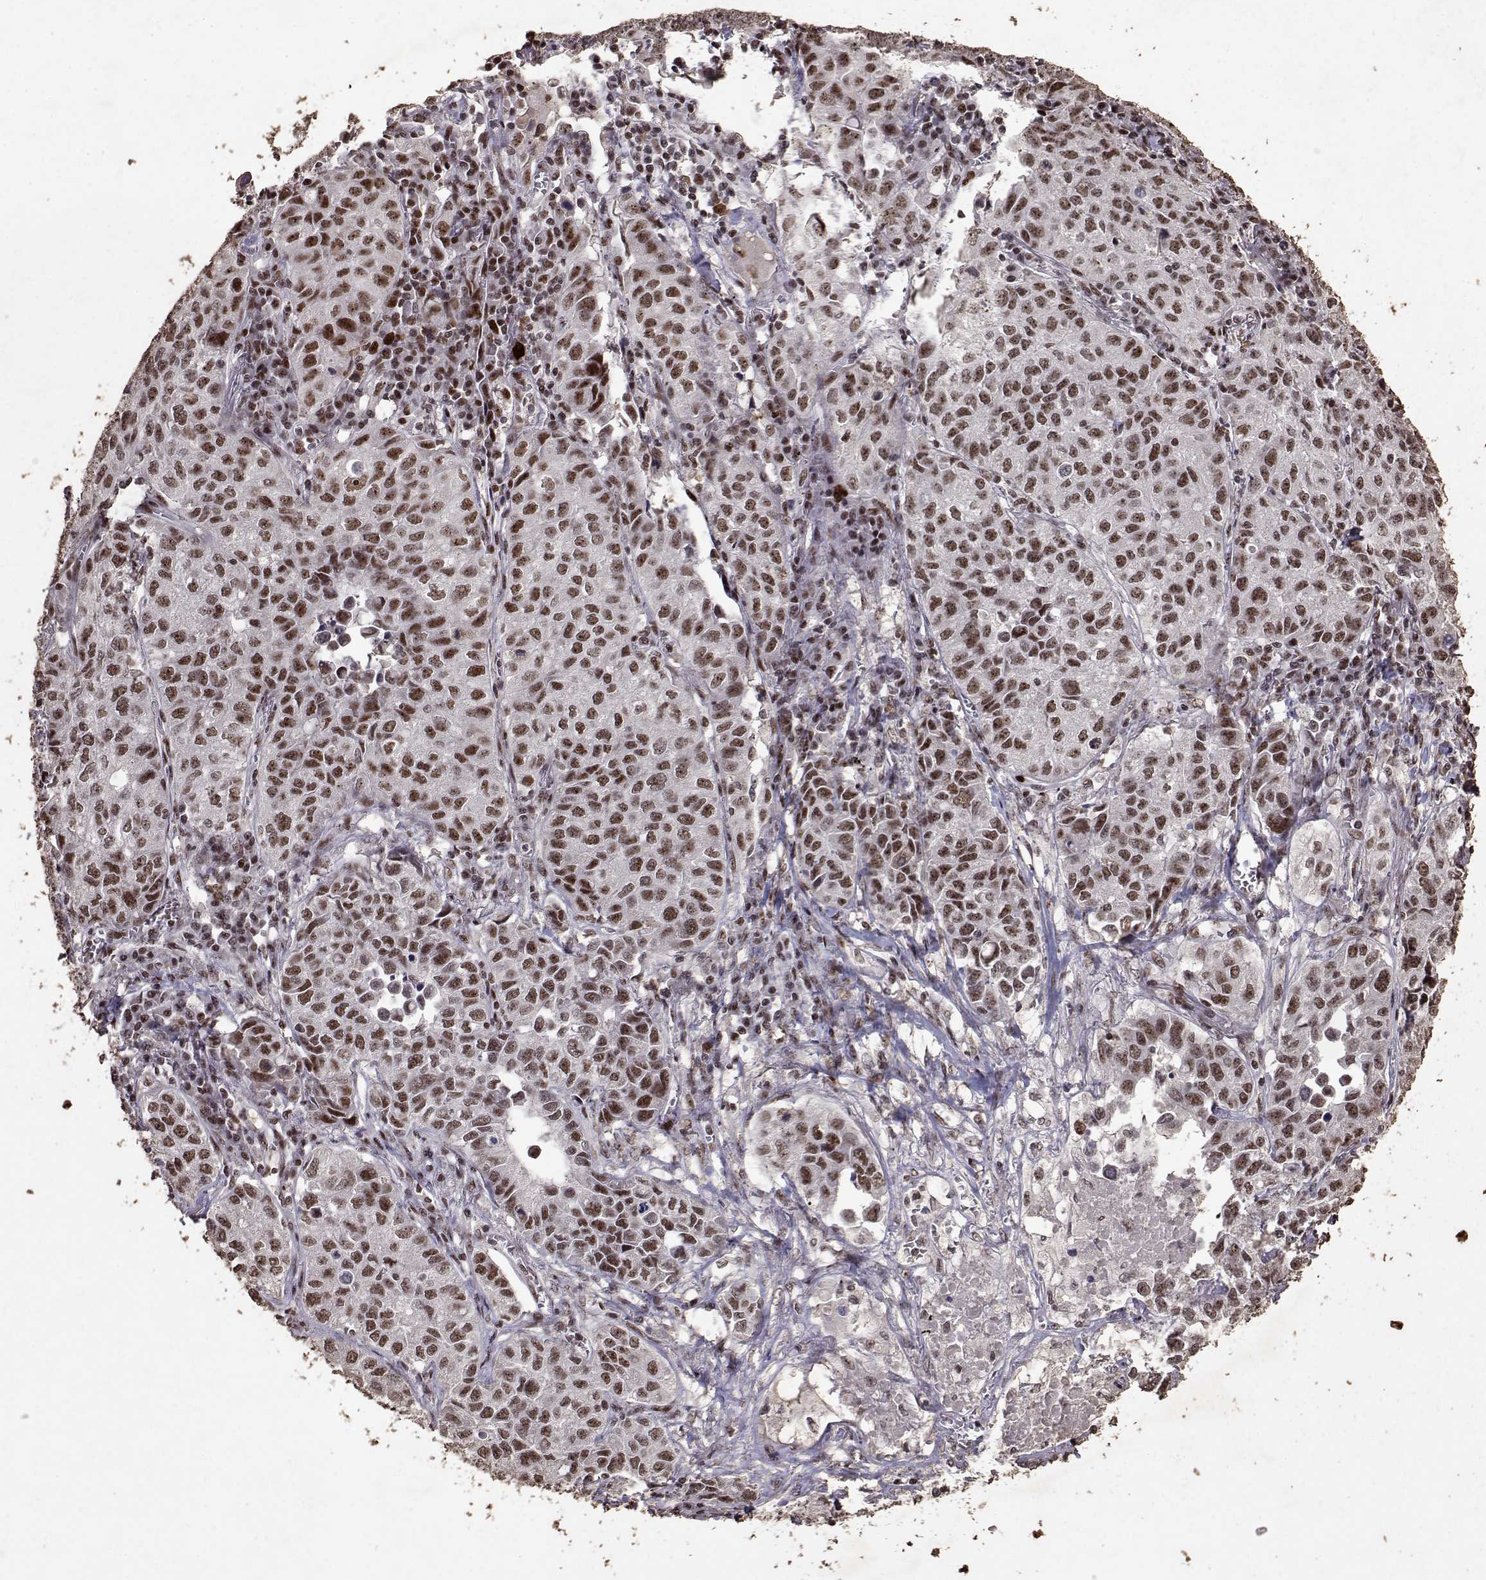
{"staining": {"intensity": "moderate", "quantity": ">75%", "location": "nuclear"}, "tissue": "lung cancer", "cell_type": "Tumor cells", "image_type": "cancer", "snomed": [{"axis": "morphology", "description": "Adenocarcinoma, NOS"}, {"axis": "topography", "description": "Lung"}], "caption": "A high-resolution histopathology image shows immunohistochemistry staining of lung adenocarcinoma, which shows moderate nuclear expression in about >75% of tumor cells.", "gene": "TOE1", "patient": {"sex": "female", "age": 50}}